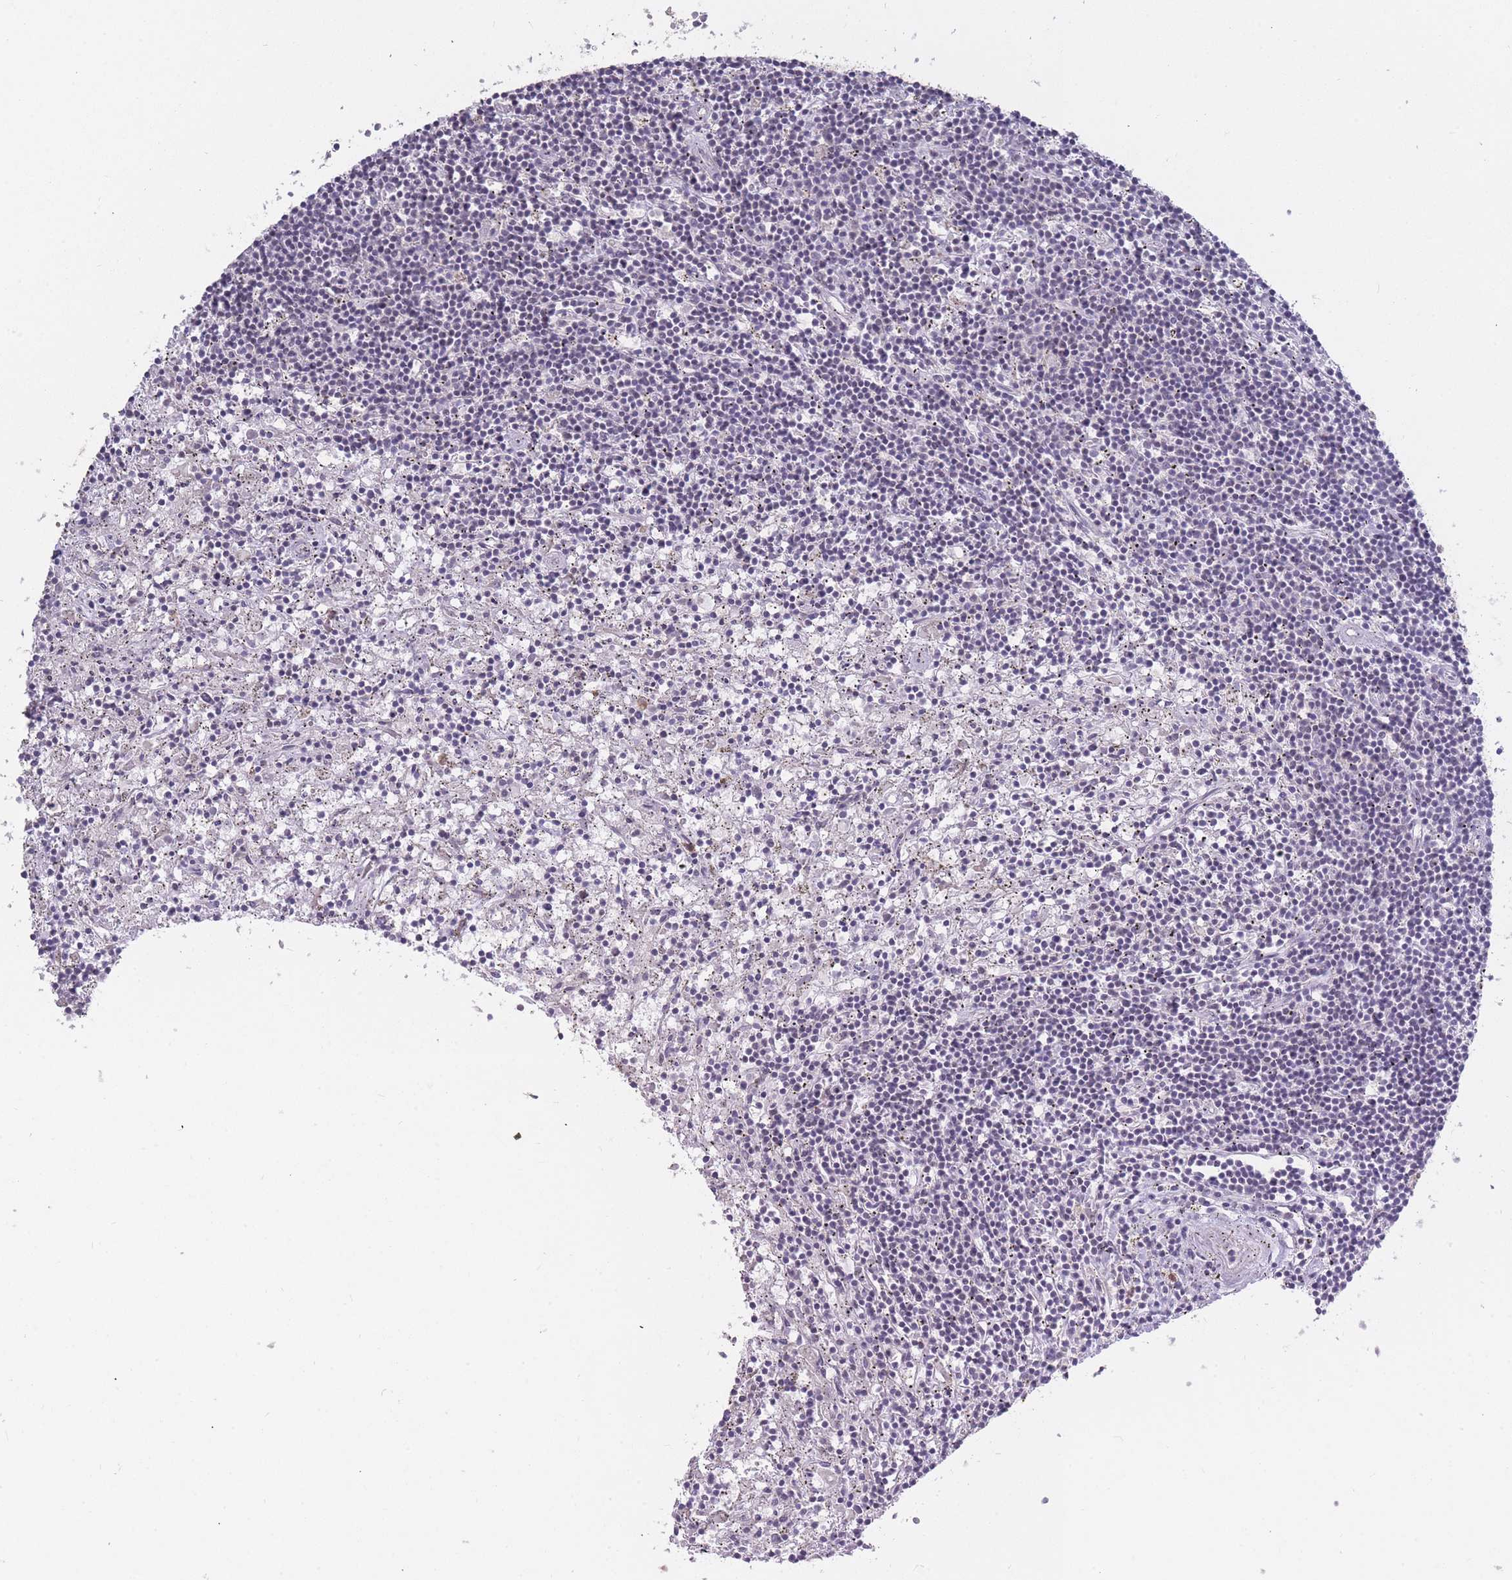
{"staining": {"intensity": "negative", "quantity": "none", "location": "none"}, "tissue": "lymphoma", "cell_type": "Tumor cells", "image_type": "cancer", "snomed": [{"axis": "morphology", "description": "Malignant lymphoma, non-Hodgkin's type, Low grade"}, {"axis": "topography", "description": "Spleen"}], "caption": "A micrograph of malignant lymphoma, non-Hodgkin's type (low-grade) stained for a protein exhibits no brown staining in tumor cells. (Stains: DAB (3,3'-diaminobenzidine) immunohistochemistry with hematoxylin counter stain, Microscopy: brightfield microscopy at high magnification).", "gene": "HNRNPUL1", "patient": {"sex": "male", "age": 76}}